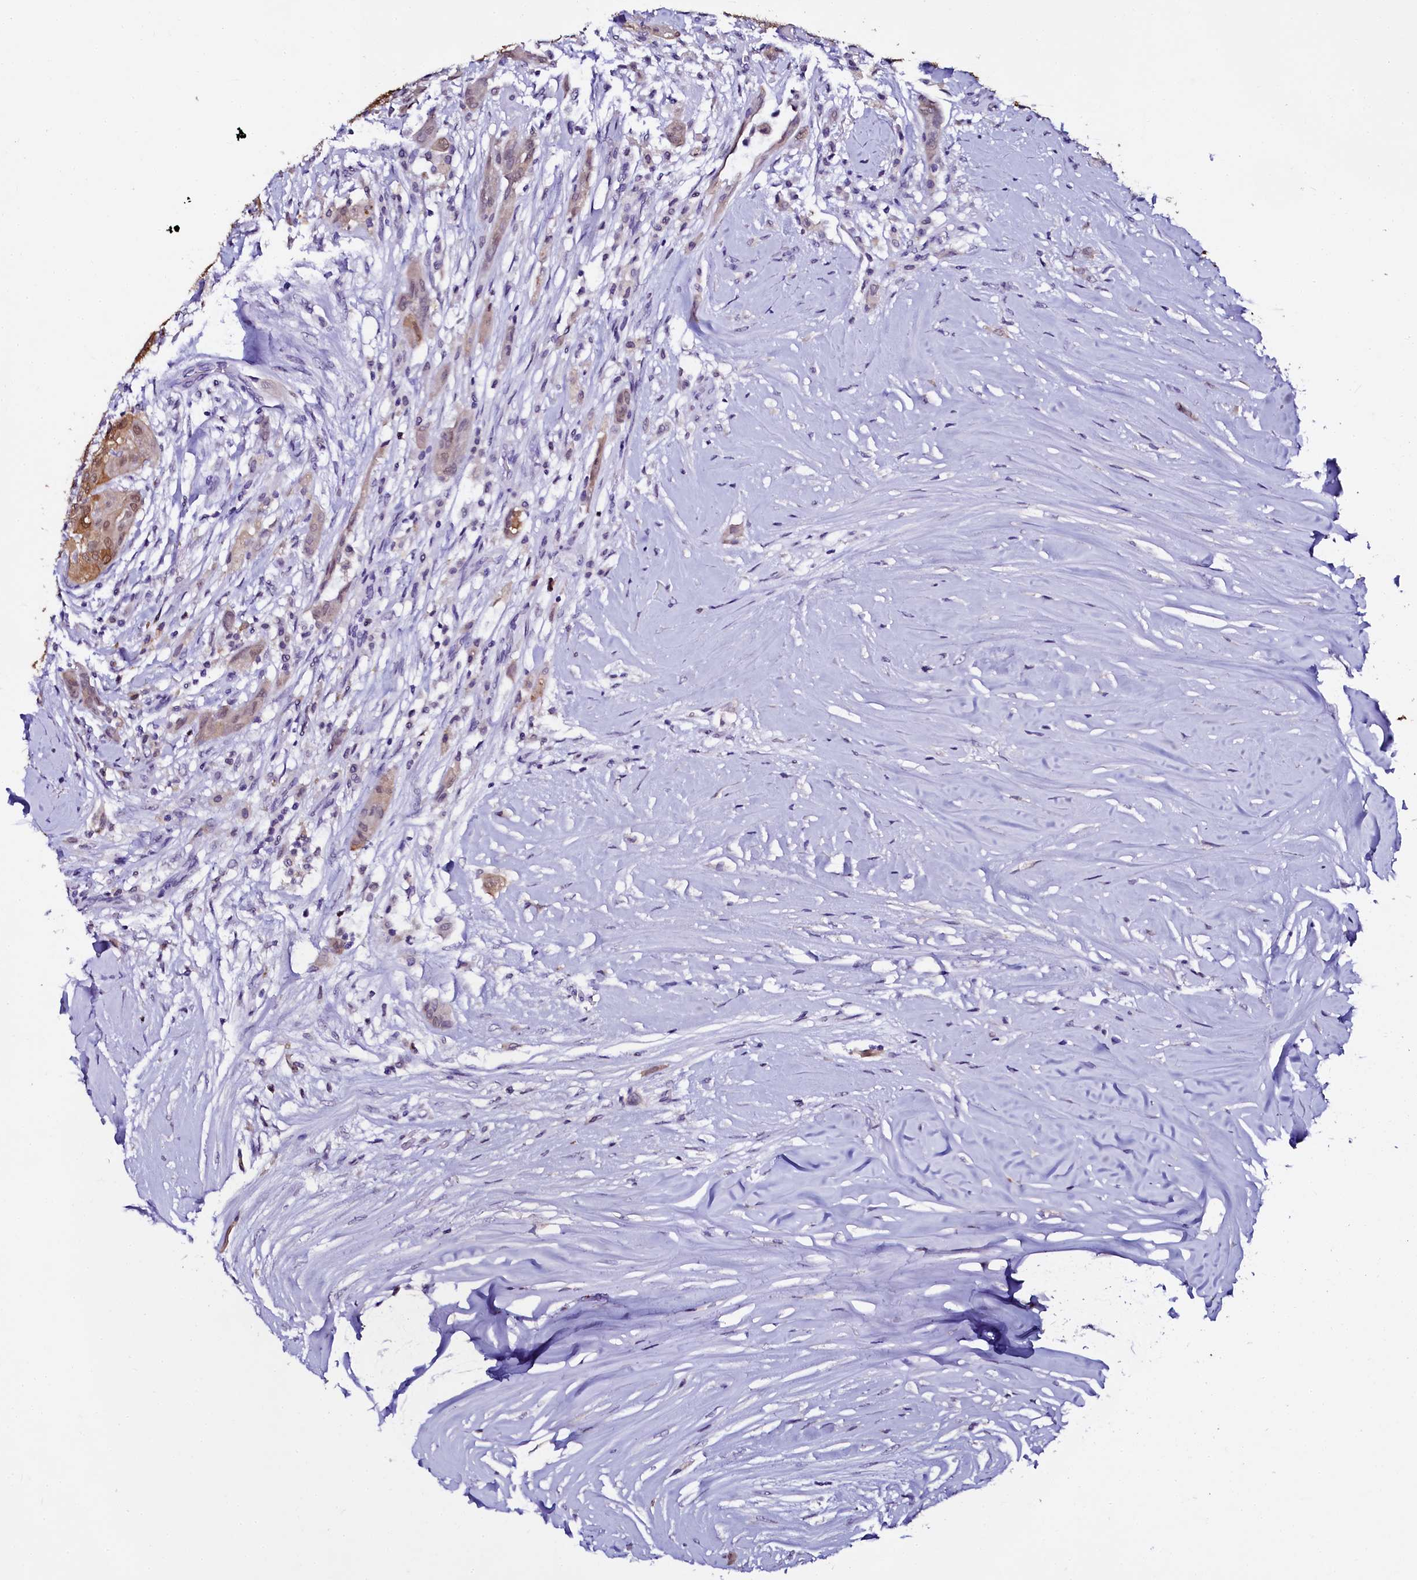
{"staining": {"intensity": "moderate", "quantity": "25%-75%", "location": "cytoplasmic/membranous,nuclear"}, "tissue": "thyroid cancer", "cell_type": "Tumor cells", "image_type": "cancer", "snomed": [{"axis": "morphology", "description": "Papillary adenocarcinoma, NOS"}, {"axis": "topography", "description": "Thyroid gland"}], "caption": "Immunohistochemistry staining of thyroid cancer (papillary adenocarcinoma), which exhibits medium levels of moderate cytoplasmic/membranous and nuclear expression in about 25%-75% of tumor cells indicating moderate cytoplasmic/membranous and nuclear protein staining. The staining was performed using DAB (3,3'-diaminobenzidine) (brown) for protein detection and nuclei were counterstained in hematoxylin (blue).", "gene": "SORD", "patient": {"sex": "female", "age": 59}}